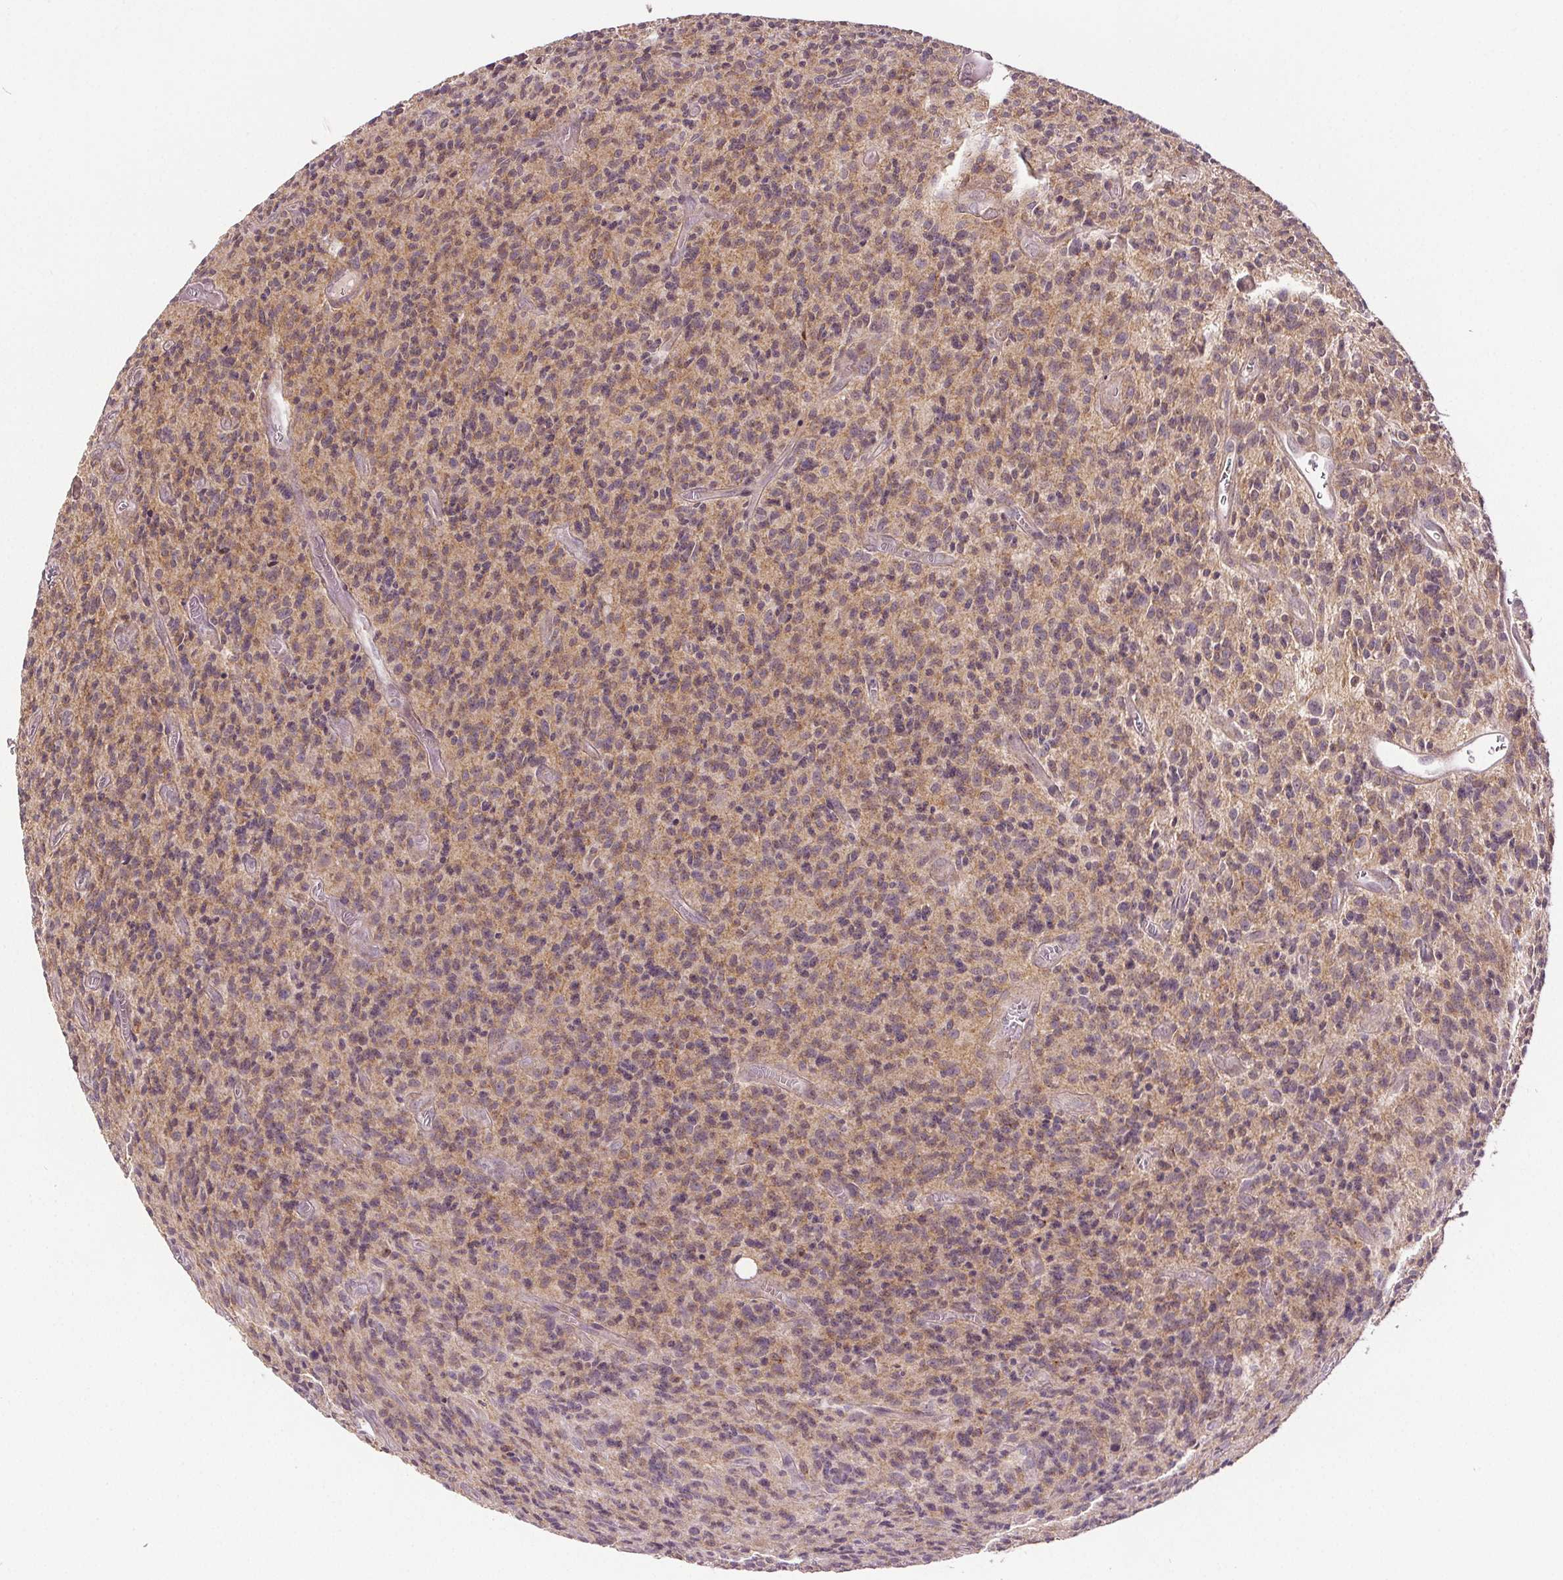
{"staining": {"intensity": "negative", "quantity": "none", "location": "none"}, "tissue": "glioma", "cell_type": "Tumor cells", "image_type": "cancer", "snomed": [{"axis": "morphology", "description": "Glioma, malignant, High grade"}, {"axis": "topography", "description": "Brain"}], "caption": "This is an IHC micrograph of glioma. There is no positivity in tumor cells.", "gene": "EPHB3", "patient": {"sex": "male", "age": 76}}